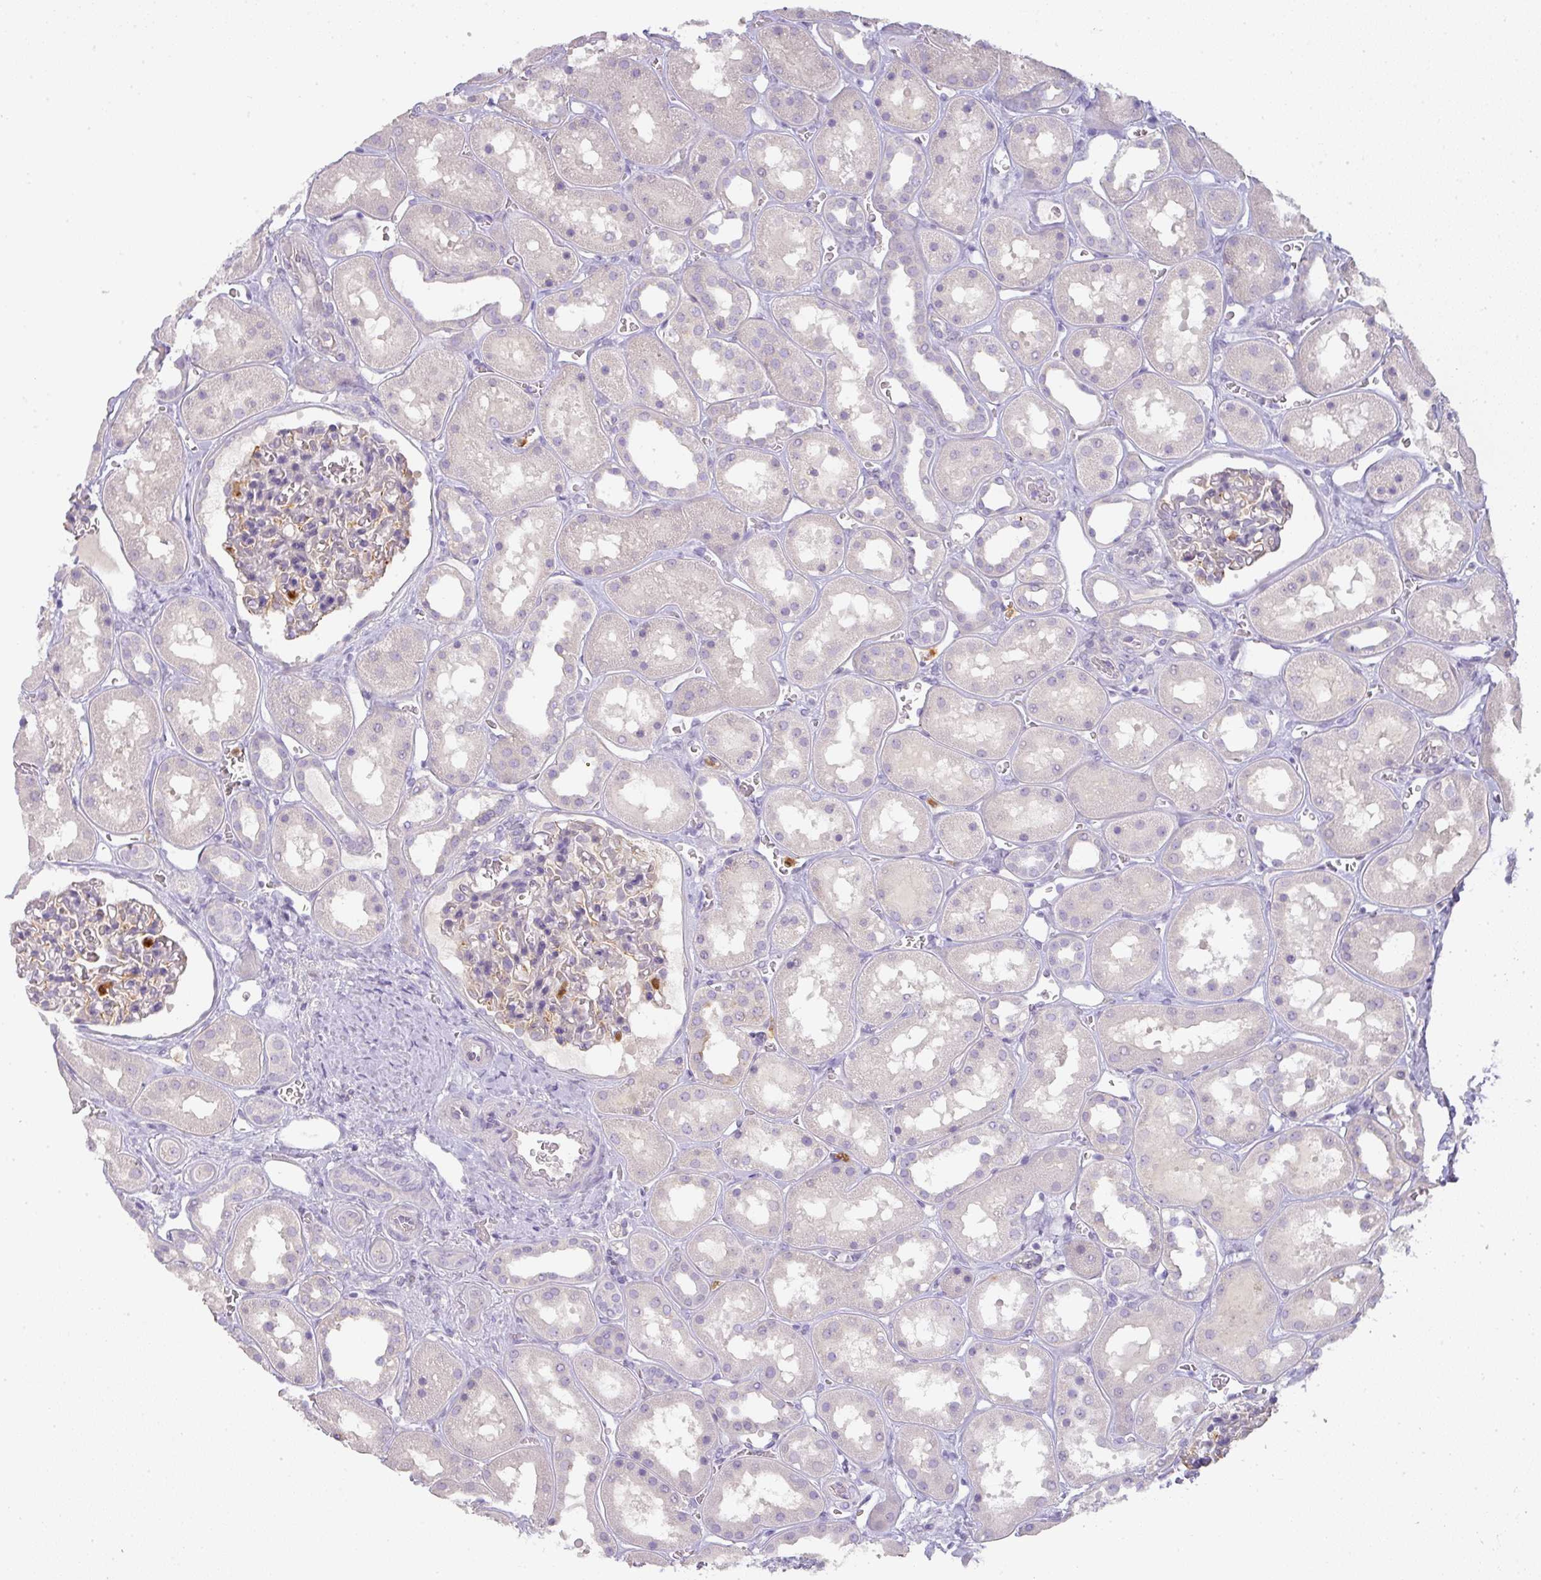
{"staining": {"intensity": "moderate", "quantity": "<25%", "location": "cytoplasmic/membranous"}, "tissue": "kidney", "cell_type": "Cells in glomeruli", "image_type": "normal", "snomed": [{"axis": "morphology", "description": "Normal tissue, NOS"}, {"axis": "topography", "description": "Kidney"}], "caption": "Immunohistochemical staining of benign human kidney demonstrates low levels of moderate cytoplasmic/membranous positivity in approximately <25% of cells in glomeruli.", "gene": "HHEX", "patient": {"sex": "female", "age": 41}}